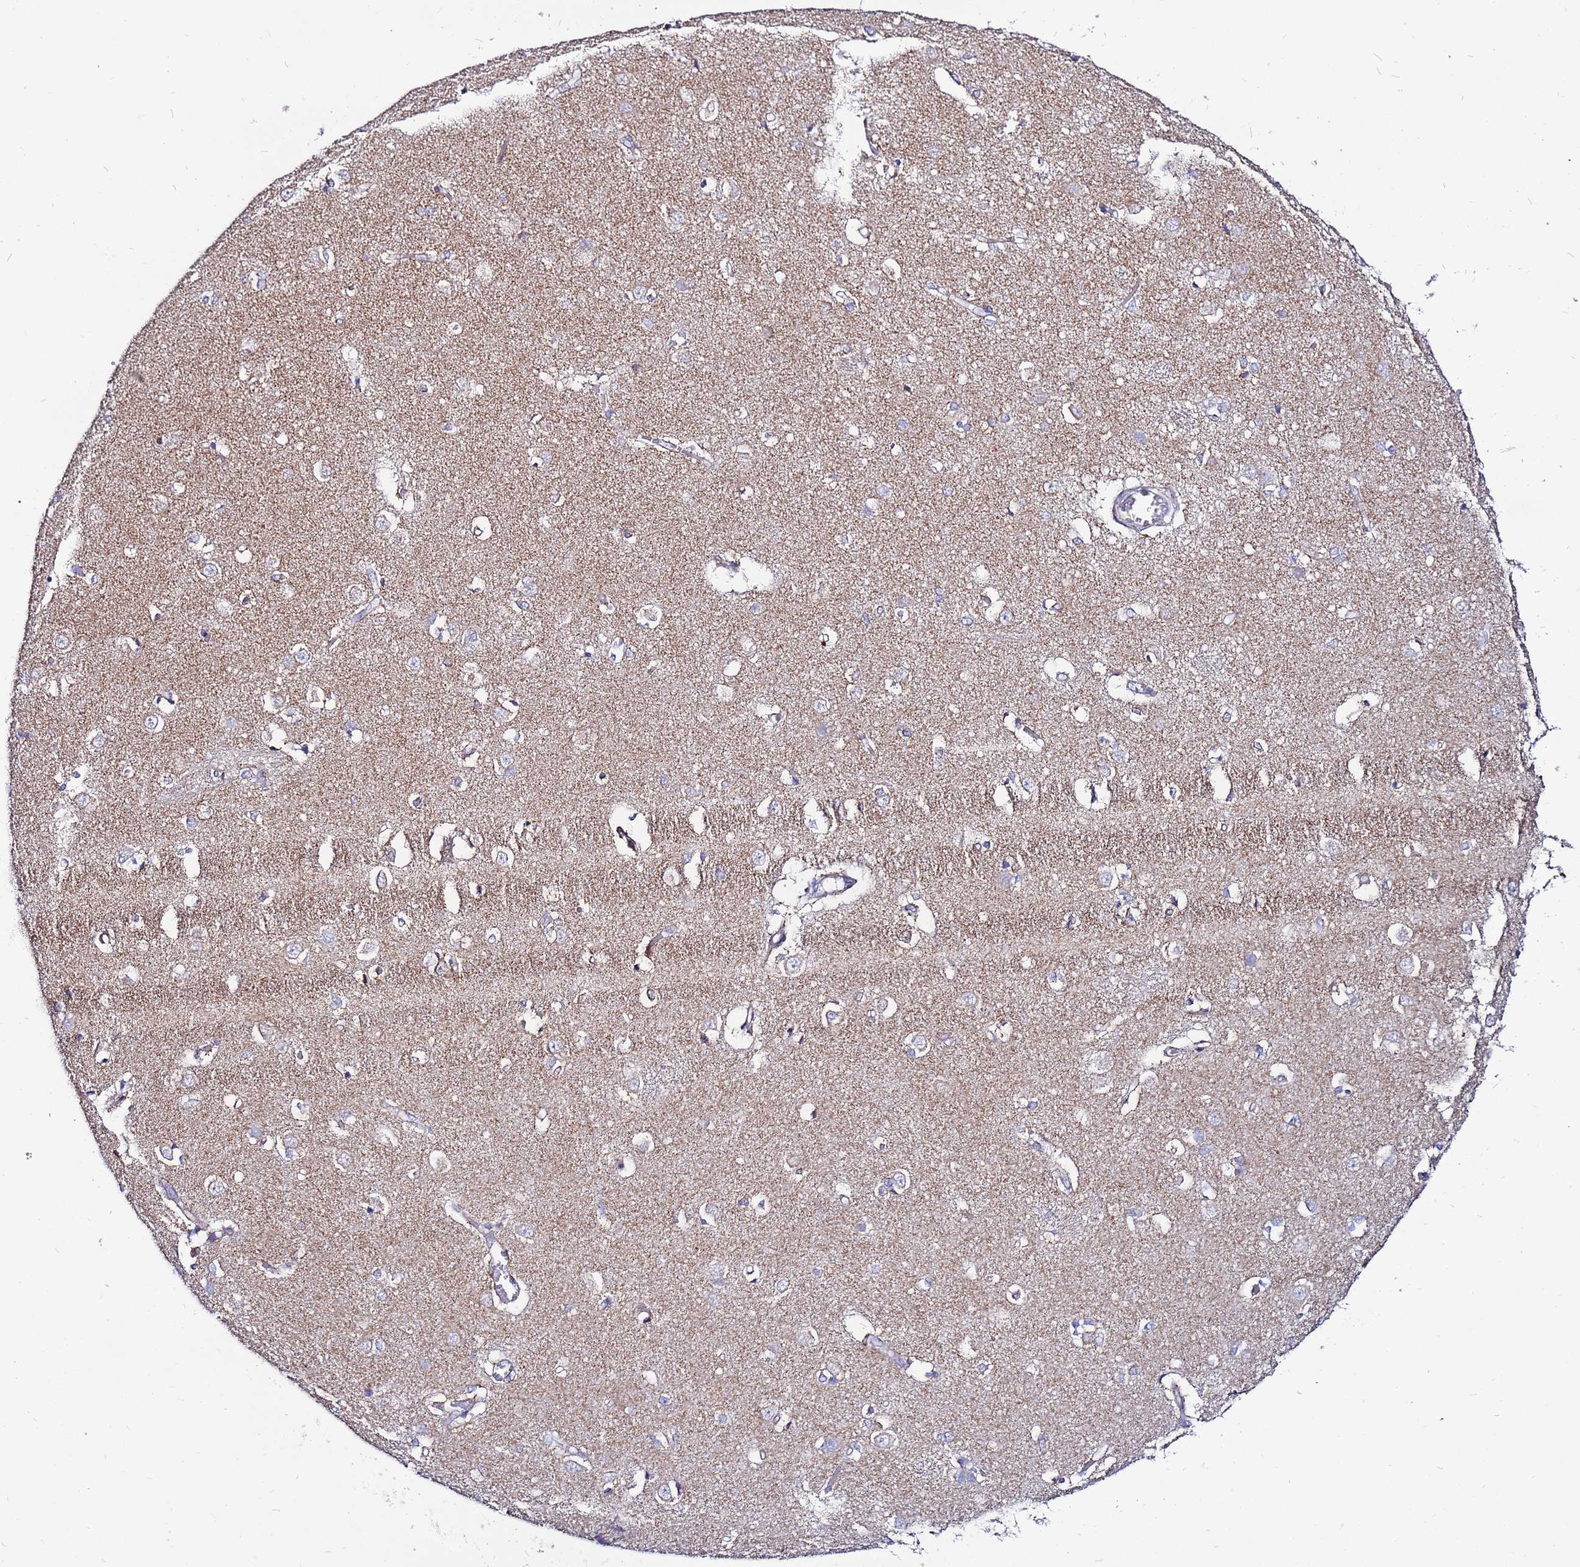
{"staining": {"intensity": "moderate", "quantity": "25%-75%", "location": "cytoplasmic/membranous"}, "tissue": "caudate", "cell_type": "Glial cells", "image_type": "normal", "snomed": [{"axis": "morphology", "description": "Normal tissue, NOS"}, {"axis": "topography", "description": "Lateral ventricle wall"}], "caption": "This photomicrograph exhibits immunohistochemistry (IHC) staining of unremarkable caudate, with medium moderate cytoplasmic/membranous positivity in approximately 25%-75% of glial cells.", "gene": "FAHD2A", "patient": {"sex": "male", "age": 37}}